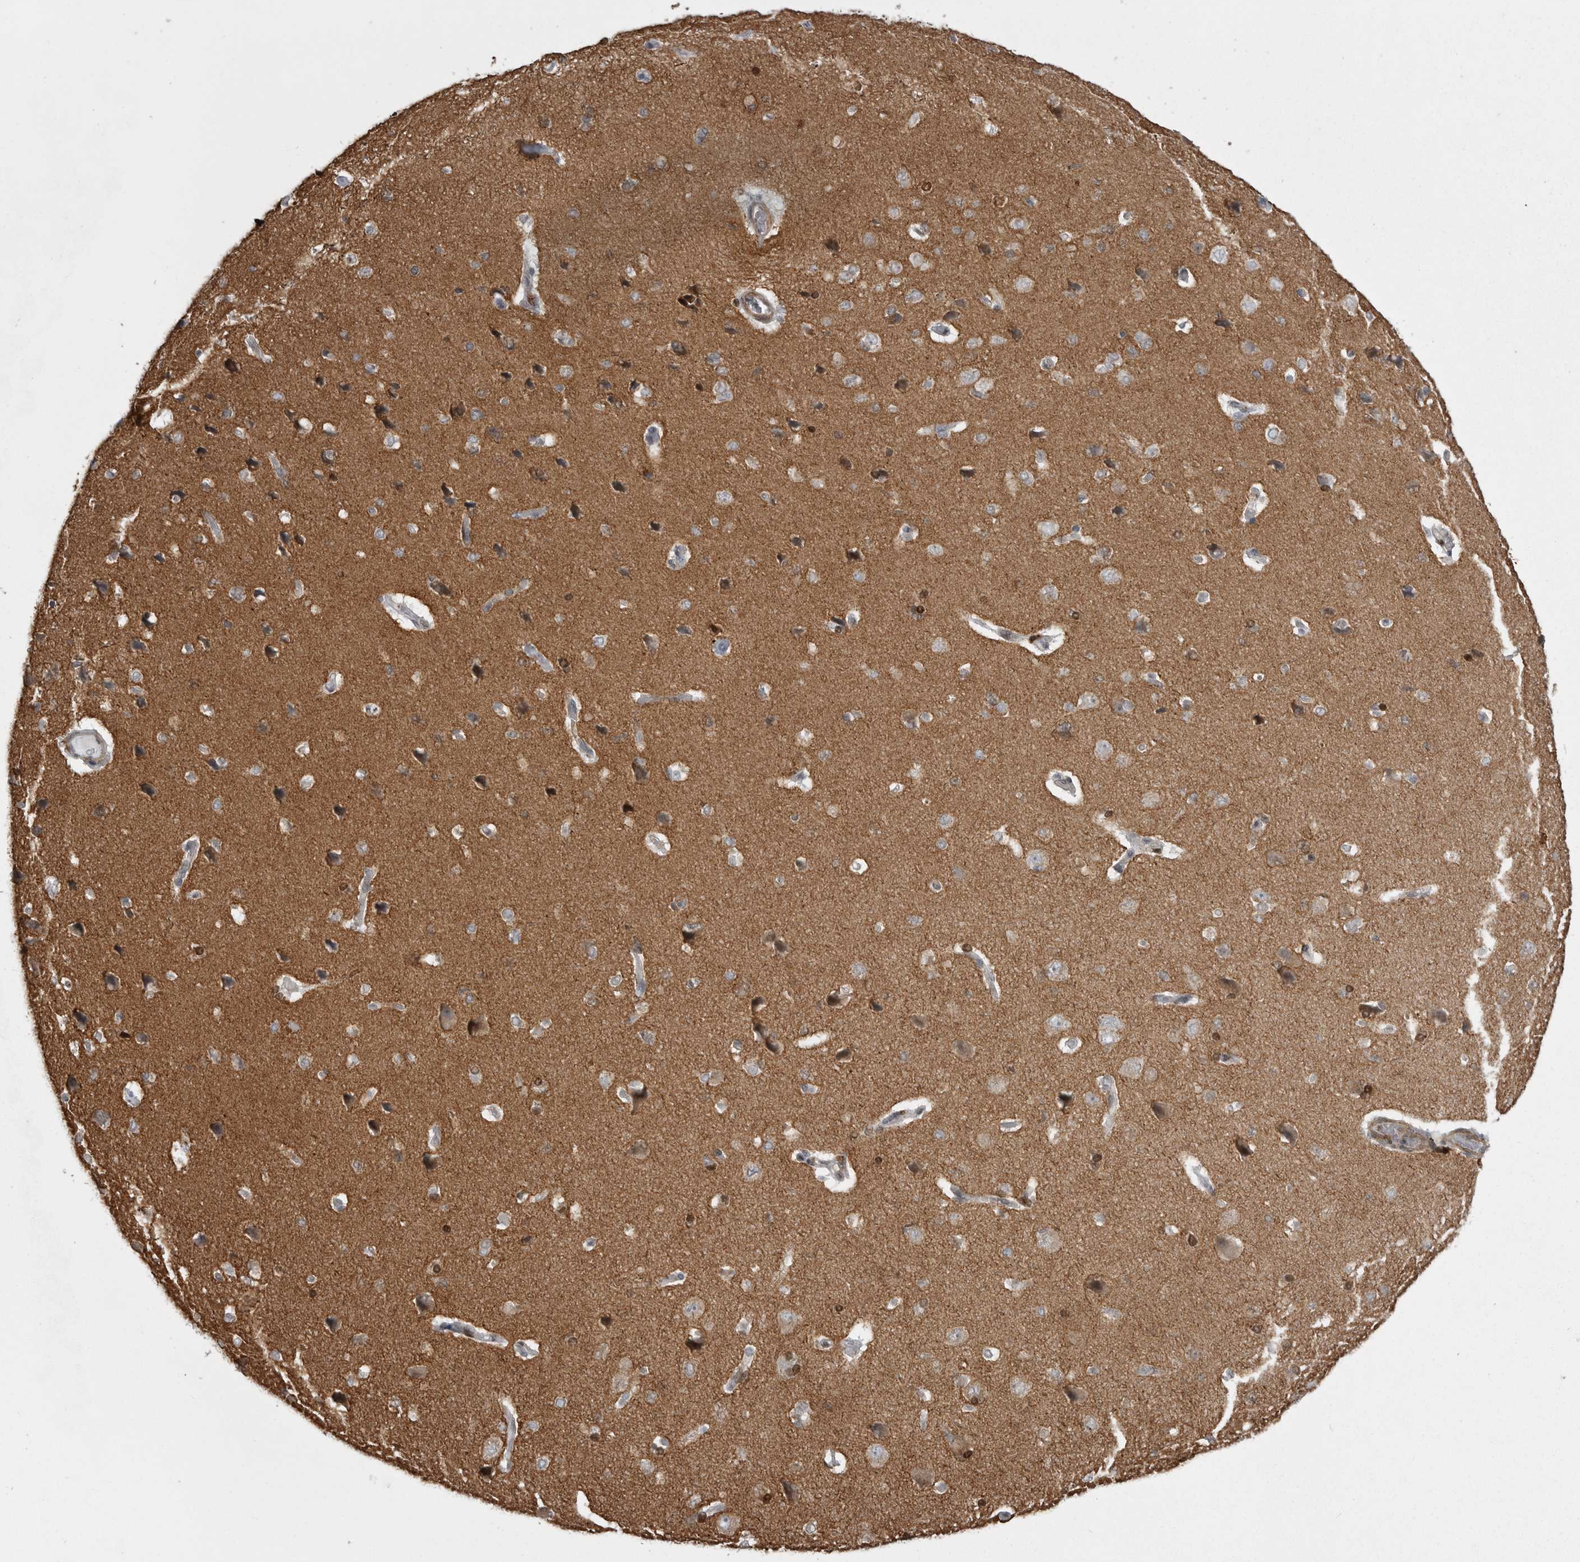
{"staining": {"intensity": "negative", "quantity": "none", "location": "none"}, "tissue": "cerebral cortex", "cell_type": "Endothelial cells", "image_type": "normal", "snomed": [{"axis": "morphology", "description": "Normal tissue, NOS"}, {"axis": "topography", "description": "Cerebral cortex"}], "caption": "DAB (3,3'-diaminobenzidine) immunohistochemical staining of benign cerebral cortex shows no significant expression in endothelial cells.", "gene": "HMGN3", "patient": {"sex": "male", "age": 62}}